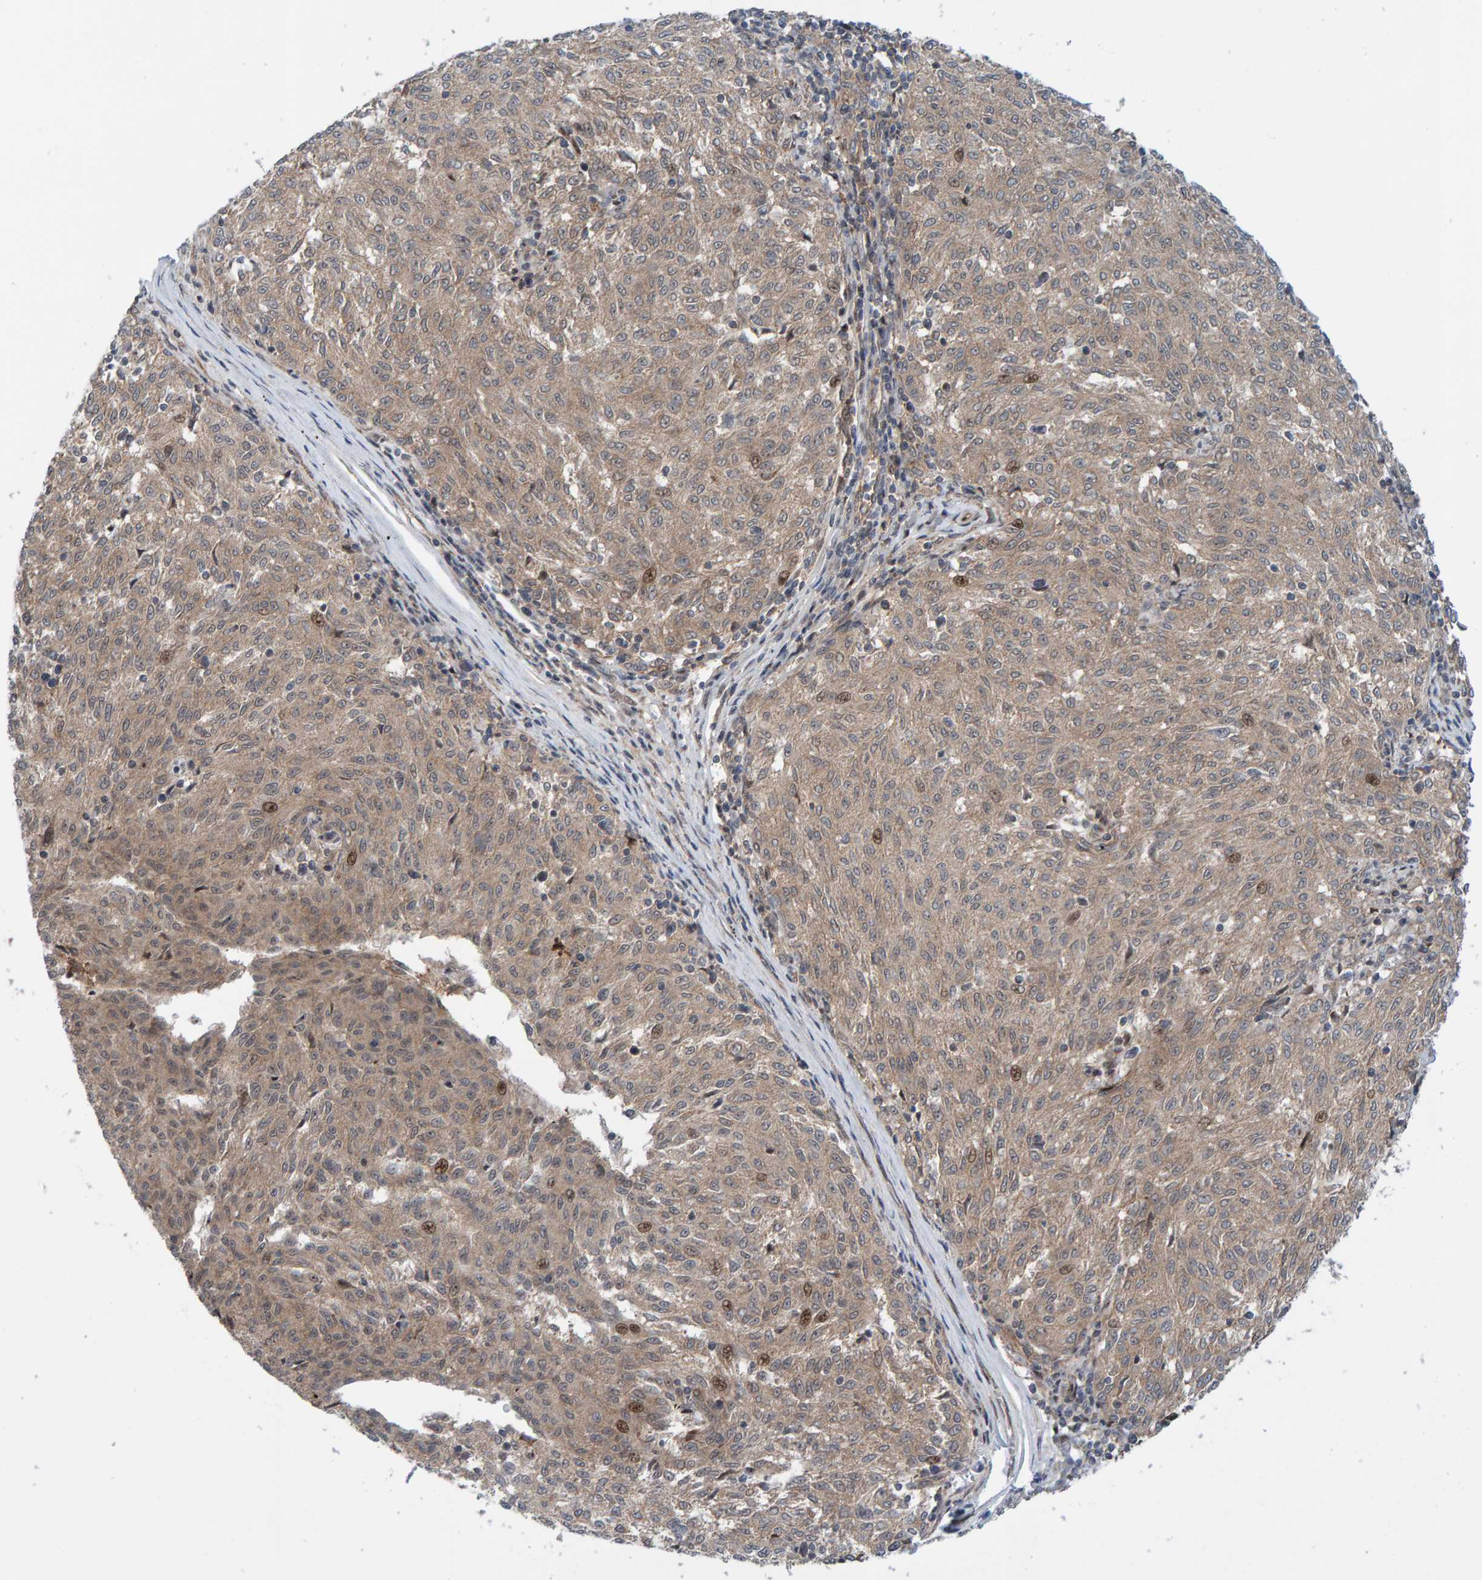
{"staining": {"intensity": "weak", "quantity": ">75%", "location": "cytoplasmic/membranous,nuclear"}, "tissue": "melanoma", "cell_type": "Tumor cells", "image_type": "cancer", "snomed": [{"axis": "morphology", "description": "Malignant melanoma, NOS"}, {"axis": "topography", "description": "Skin"}], "caption": "IHC (DAB) staining of human melanoma demonstrates weak cytoplasmic/membranous and nuclear protein expression in approximately >75% of tumor cells.", "gene": "ZNF366", "patient": {"sex": "female", "age": 72}}